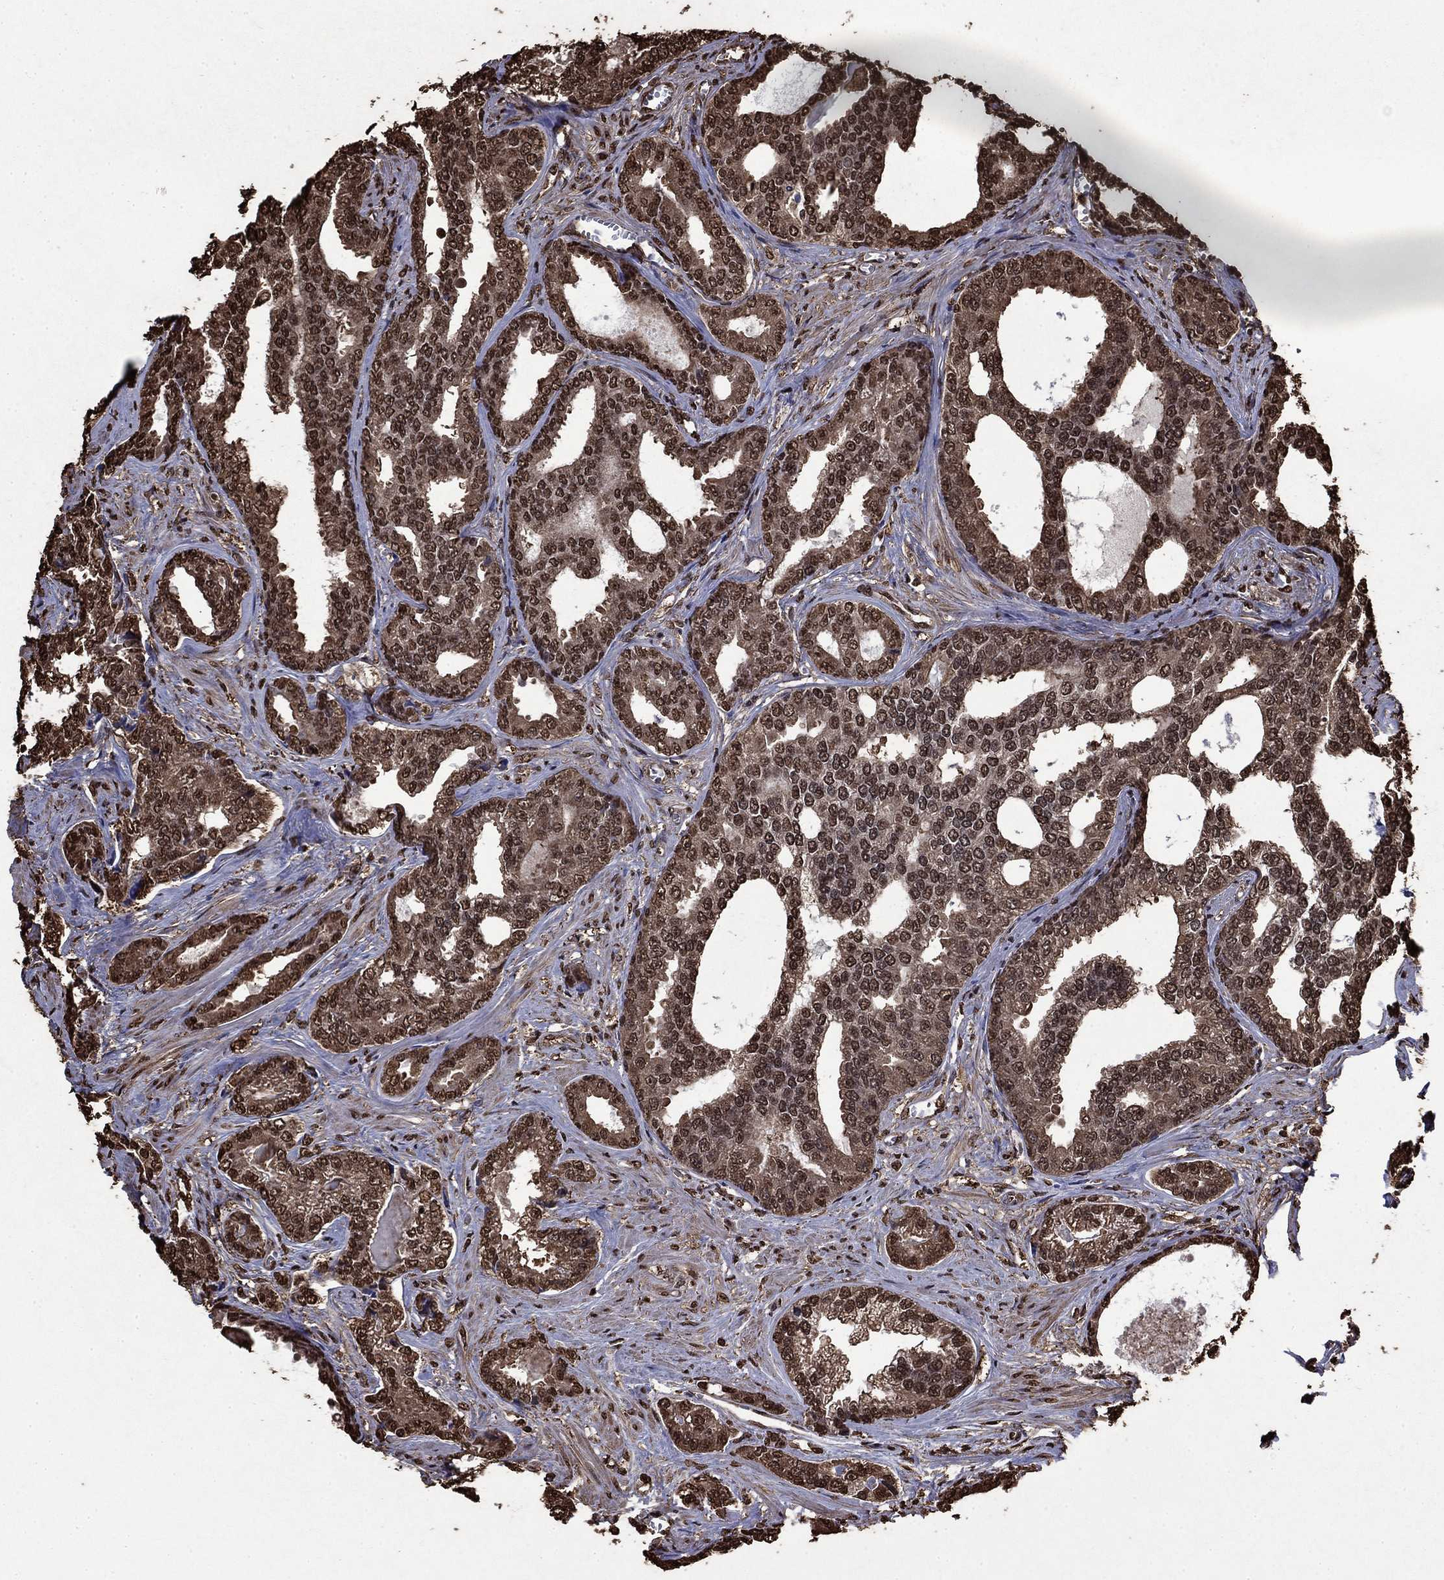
{"staining": {"intensity": "moderate", "quantity": ">75%", "location": "nuclear"}, "tissue": "prostate cancer", "cell_type": "Tumor cells", "image_type": "cancer", "snomed": [{"axis": "morphology", "description": "Adenocarcinoma, NOS"}, {"axis": "topography", "description": "Prostate"}], "caption": "Protein staining of adenocarcinoma (prostate) tissue displays moderate nuclear positivity in approximately >75% of tumor cells.", "gene": "GAPDH", "patient": {"sex": "male", "age": 67}}